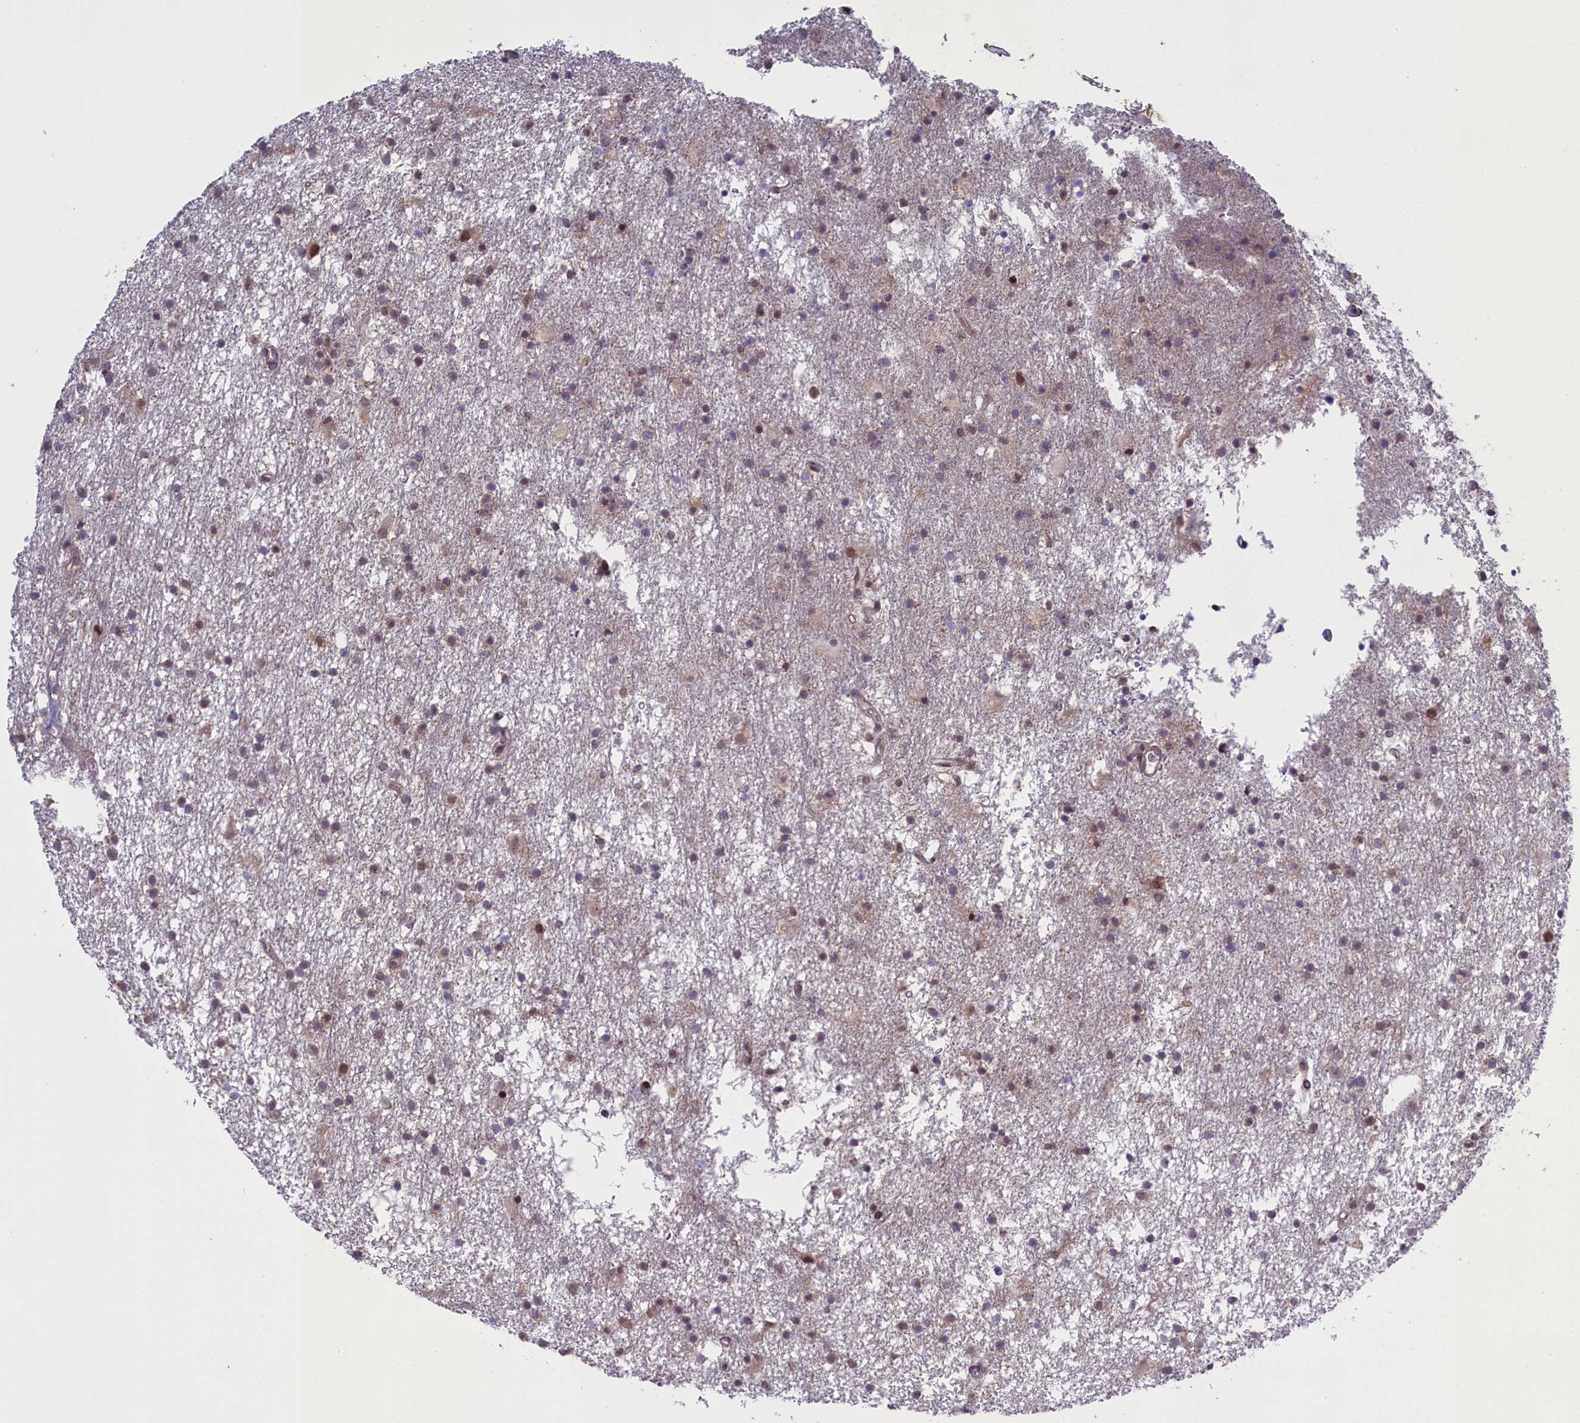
{"staining": {"intensity": "negative", "quantity": "none", "location": "none"}, "tissue": "glioma", "cell_type": "Tumor cells", "image_type": "cancer", "snomed": [{"axis": "morphology", "description": "Glioma, malignant, High grade"}, {"axis": "topography", "description": "Brain"}], "caption": "Glioma was stained to show a protein in brown. There is no significant positivity in tumor cells.", "gene": "CCL23", "patient": {"sex": "male", "age": 77}}